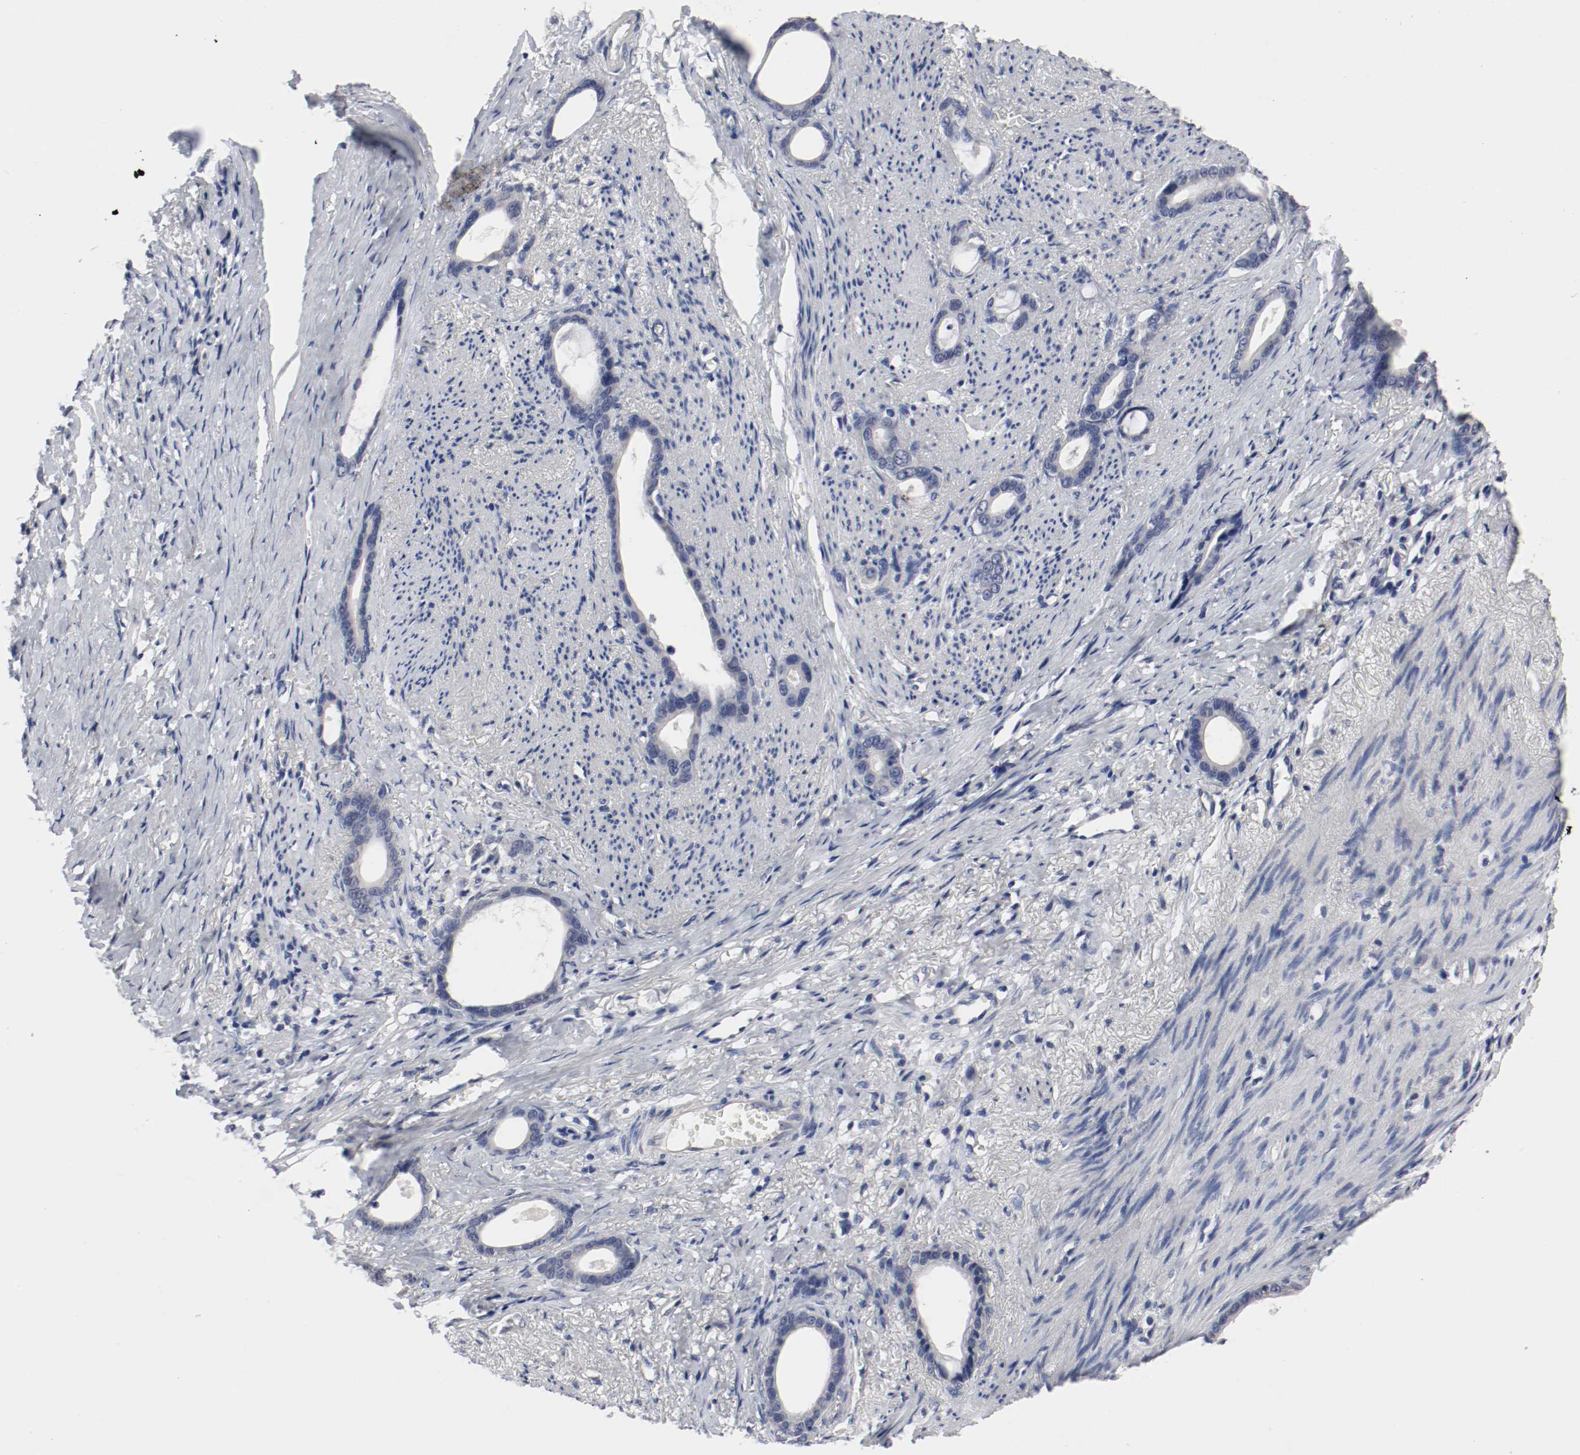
{"staining": {"intensity": "negative", "quantity": "none", "location": "none"}, "tissue": "stomach cancer", "cell_type": "Tumor cells", "image_type": "cancer", "snomed": [{"axis": "morphology", "description": "Adenocarcinoma, NOS"}, {"axis": "topography", "description": "Stomach"}], "caption": "The histopathology image demonstrates no significant staining in tumor cells of stomach adenocarcinoma.", "gene": "CEBPE", "patient": {"sex": "female", "age": 75}}